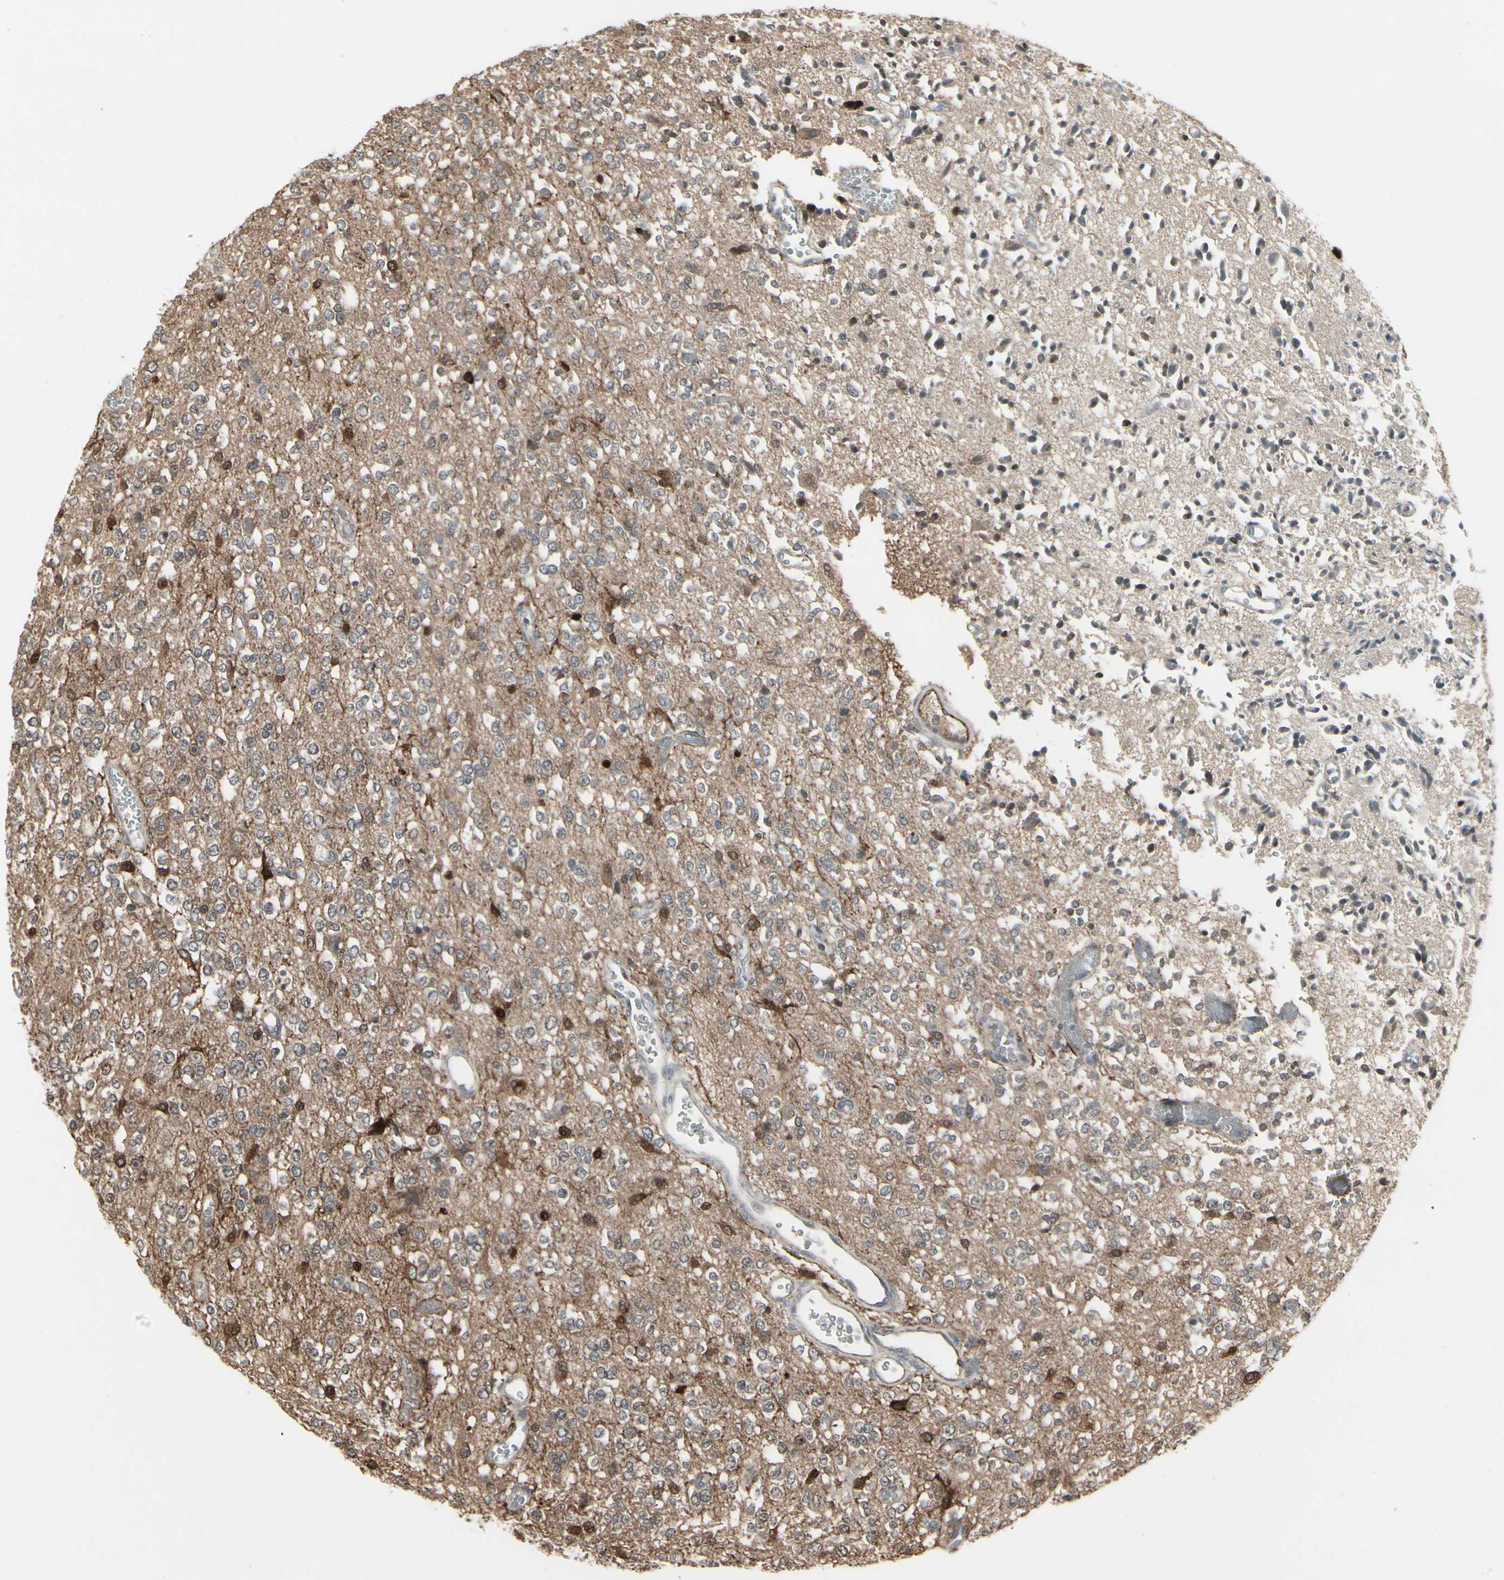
{"staining": {"intensity": "moderate", "quantity": "<25%", "location": "cytoplasmic/membranous,nuclear"}, "tissue": "glioma", "cell_type": "Tumor cells", "image_type": "cancer", "snomed": [{"axis": "morphology", "description": "Glioma, malignant, Low grade"}, {"axis": "topography", "description": "Brain"}], "caption": "Brown immunohistochemical staining in human malignant glioma (low-grade) reveals moderate cytoplasmic/membranous and nuclear staining in approximately <25% of tumor cells.", "gene": "IGFBP6", "patient": {"sex": "male", "age": 38}}